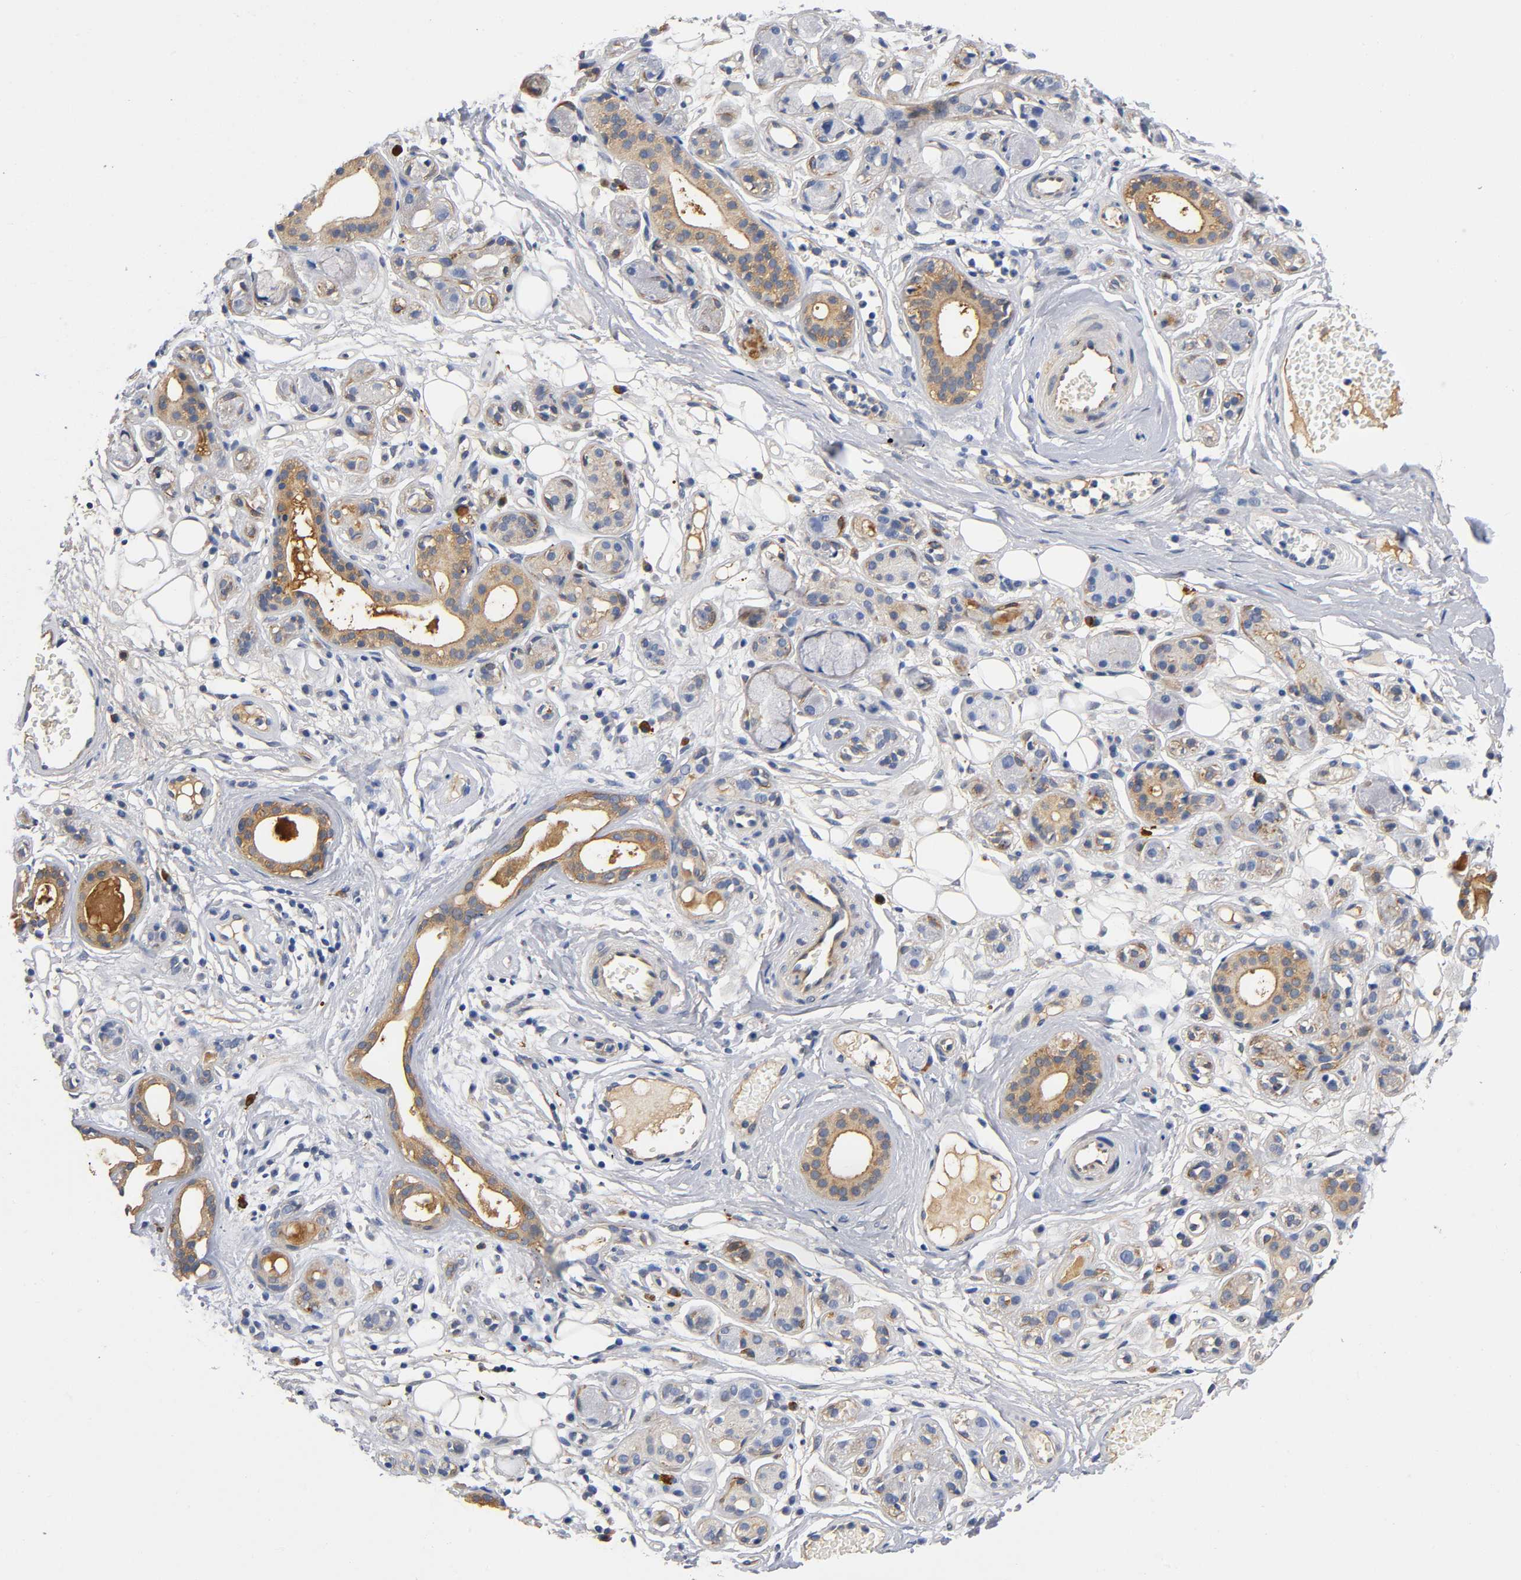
{"staining": {"intensity": "moderate", "quantity": "<25%", "location": "cytoplasmic/membranous"}, "tissue": "salivary gland", "cell_type": "Glandular cells", "image_type": "normal", "snomed": [{"axis": "morphology", "description": "Normal tissue, NOS"}, {"axis": "topography", "description": "Salivary gland"}], "caption": "A low amount of moderate cytoplasmic/membranous expression is seen in about <25% of glandular cells in normal salivary gland.", "gene": "TNC", "patient": {"sex": "male", "age": 54}}